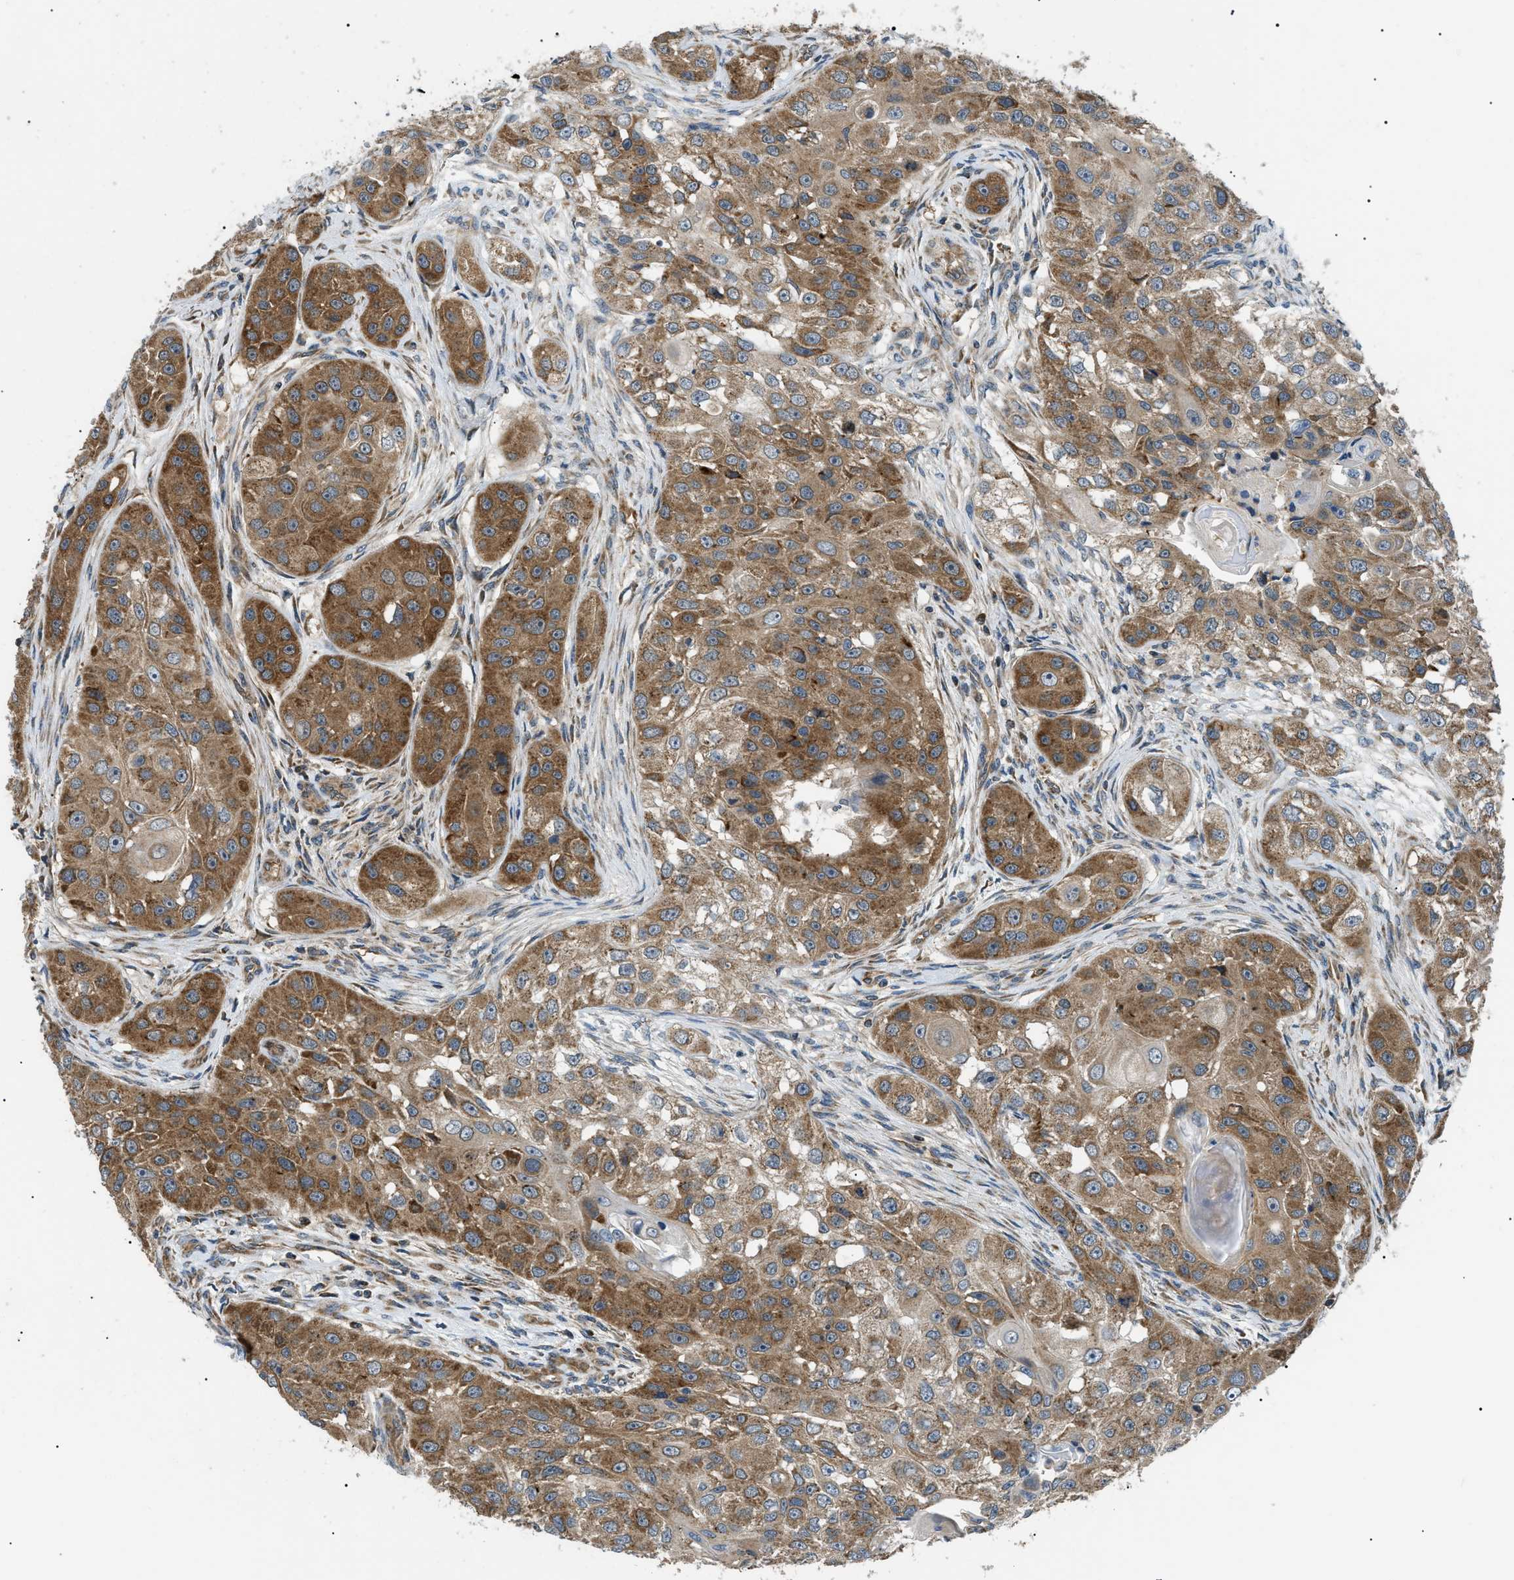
{"staining": {"intensity": "moderate", "quantity": ">75%", "location": "cytoplasmic/membranous"}, "tissue": "head and neck cancer", "cell_type": "Tumor cells", "image_type": "cancer", "snomed": [{"axis": "morphology", "description": "Normal tissue, NOS"}, {"axis": "morphology", "description": "Squamous cell carcinoma, NOS"}, {"axis": "topography", "description": "Skeletal muscle"}, {"axis": "topography", "description": "Head-Neck"}], "caption": "Human head and neck squamous cell carcinoma stained with a protein marker reveals moderate staining in tumor cells.", "gene": "SRPK1", "patient": {"sex": "male", "age": 51}}